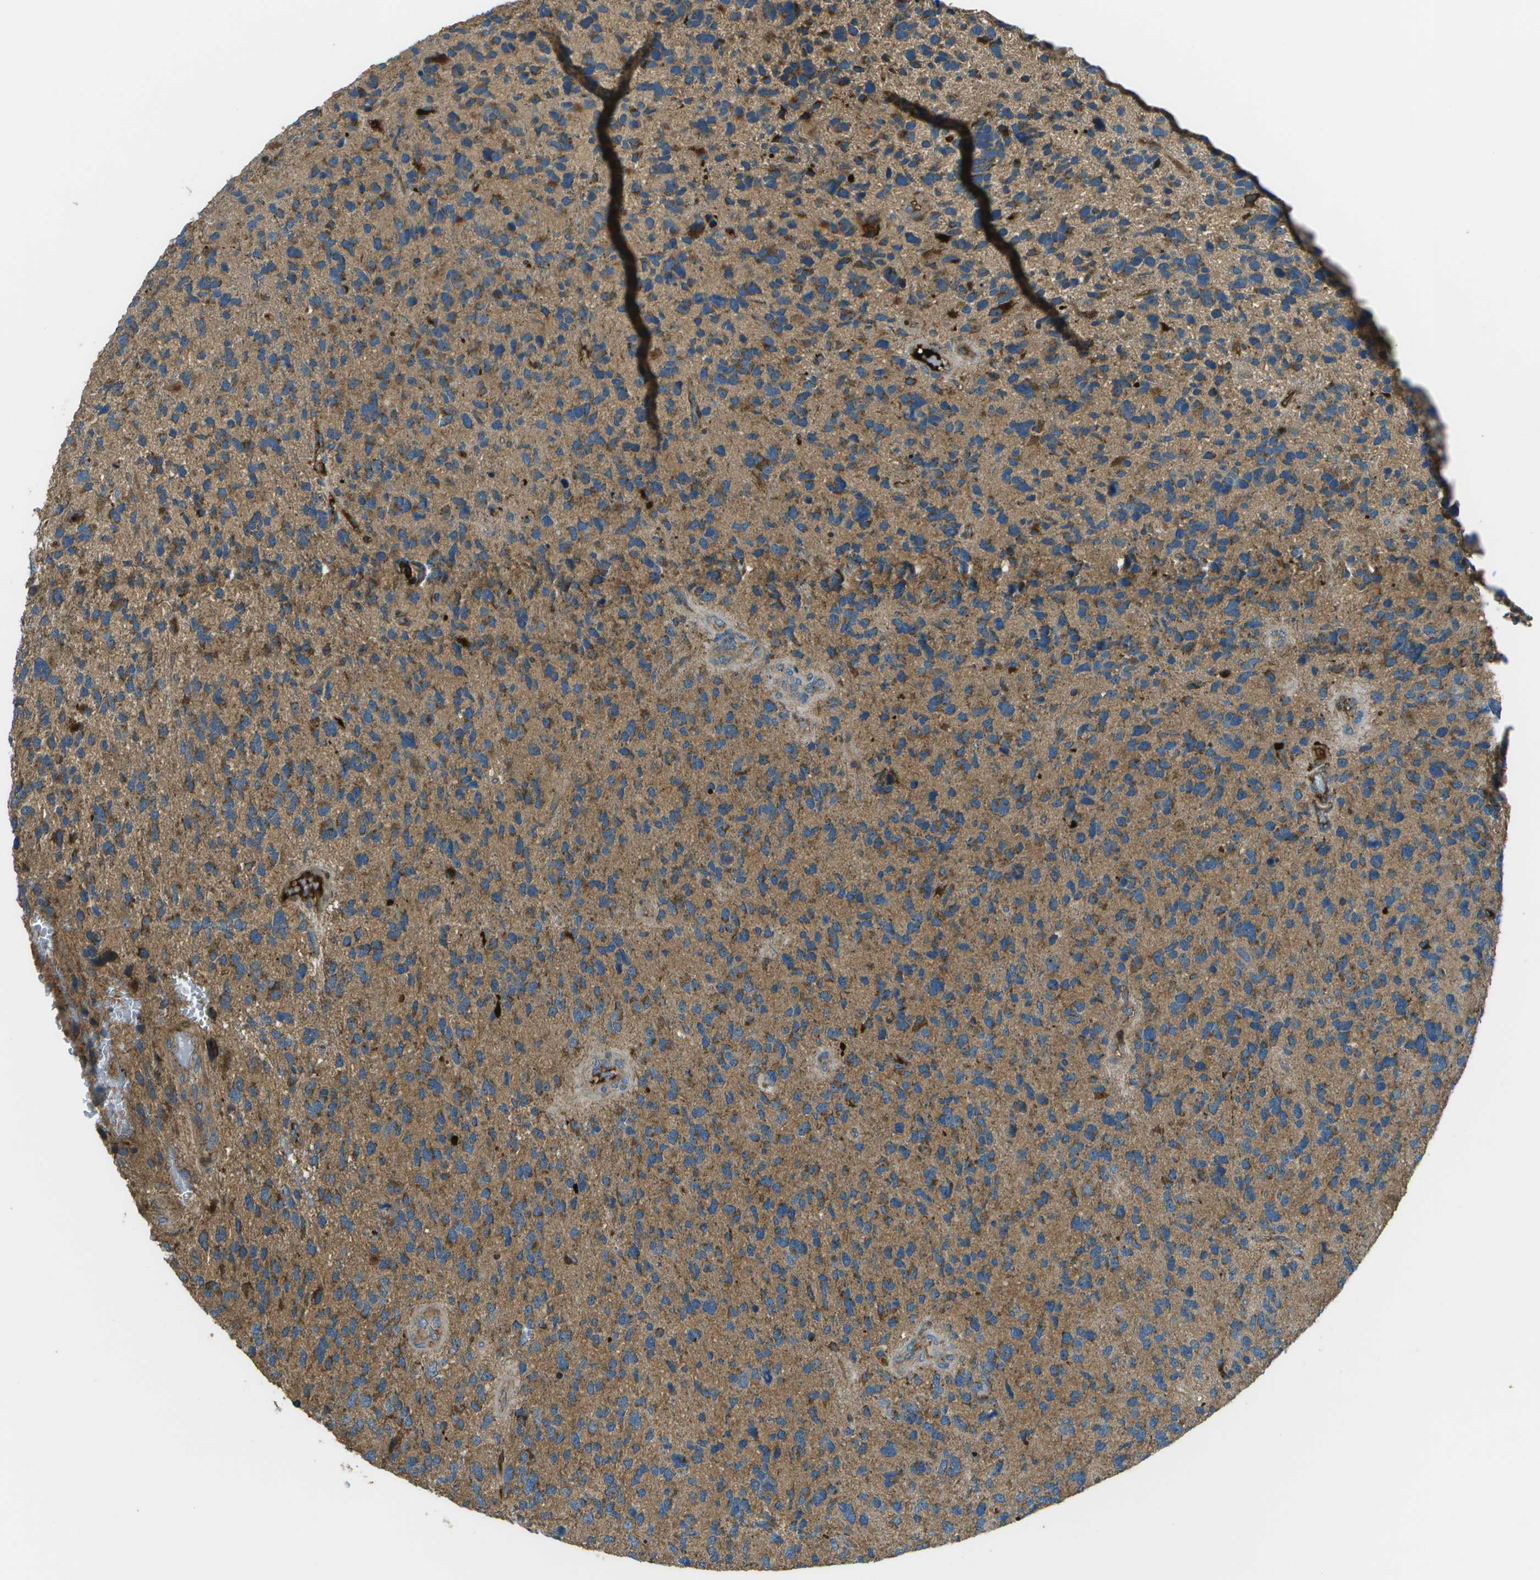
{"staining": {"intensity": "moderate", "quantity": ">75%", "location": "cytoplasmic/membranous"}, "tissue": "glioma", "cell_type": "Tumor cells", "image_type": "cancer", "snomed": [{"axis": "morphology", "description": "Glioma, malignant, High grade"}, {"axis": "topography", "description": "Brain"}], "caption": "High-power microscopy captured an immunohistochemistry image of glioma, revealing moderate cytoplasmic/membranous expression in about >75% of tumor cells. The protein of interest is stained brown, and the nuclei are stained in blue (DAB (3,3'-diaminobenzidine) IHC with brightfield microscopy, high magnification).", "gene": "PXYLP1", "patient": {"sex": "female", "age": 58}}